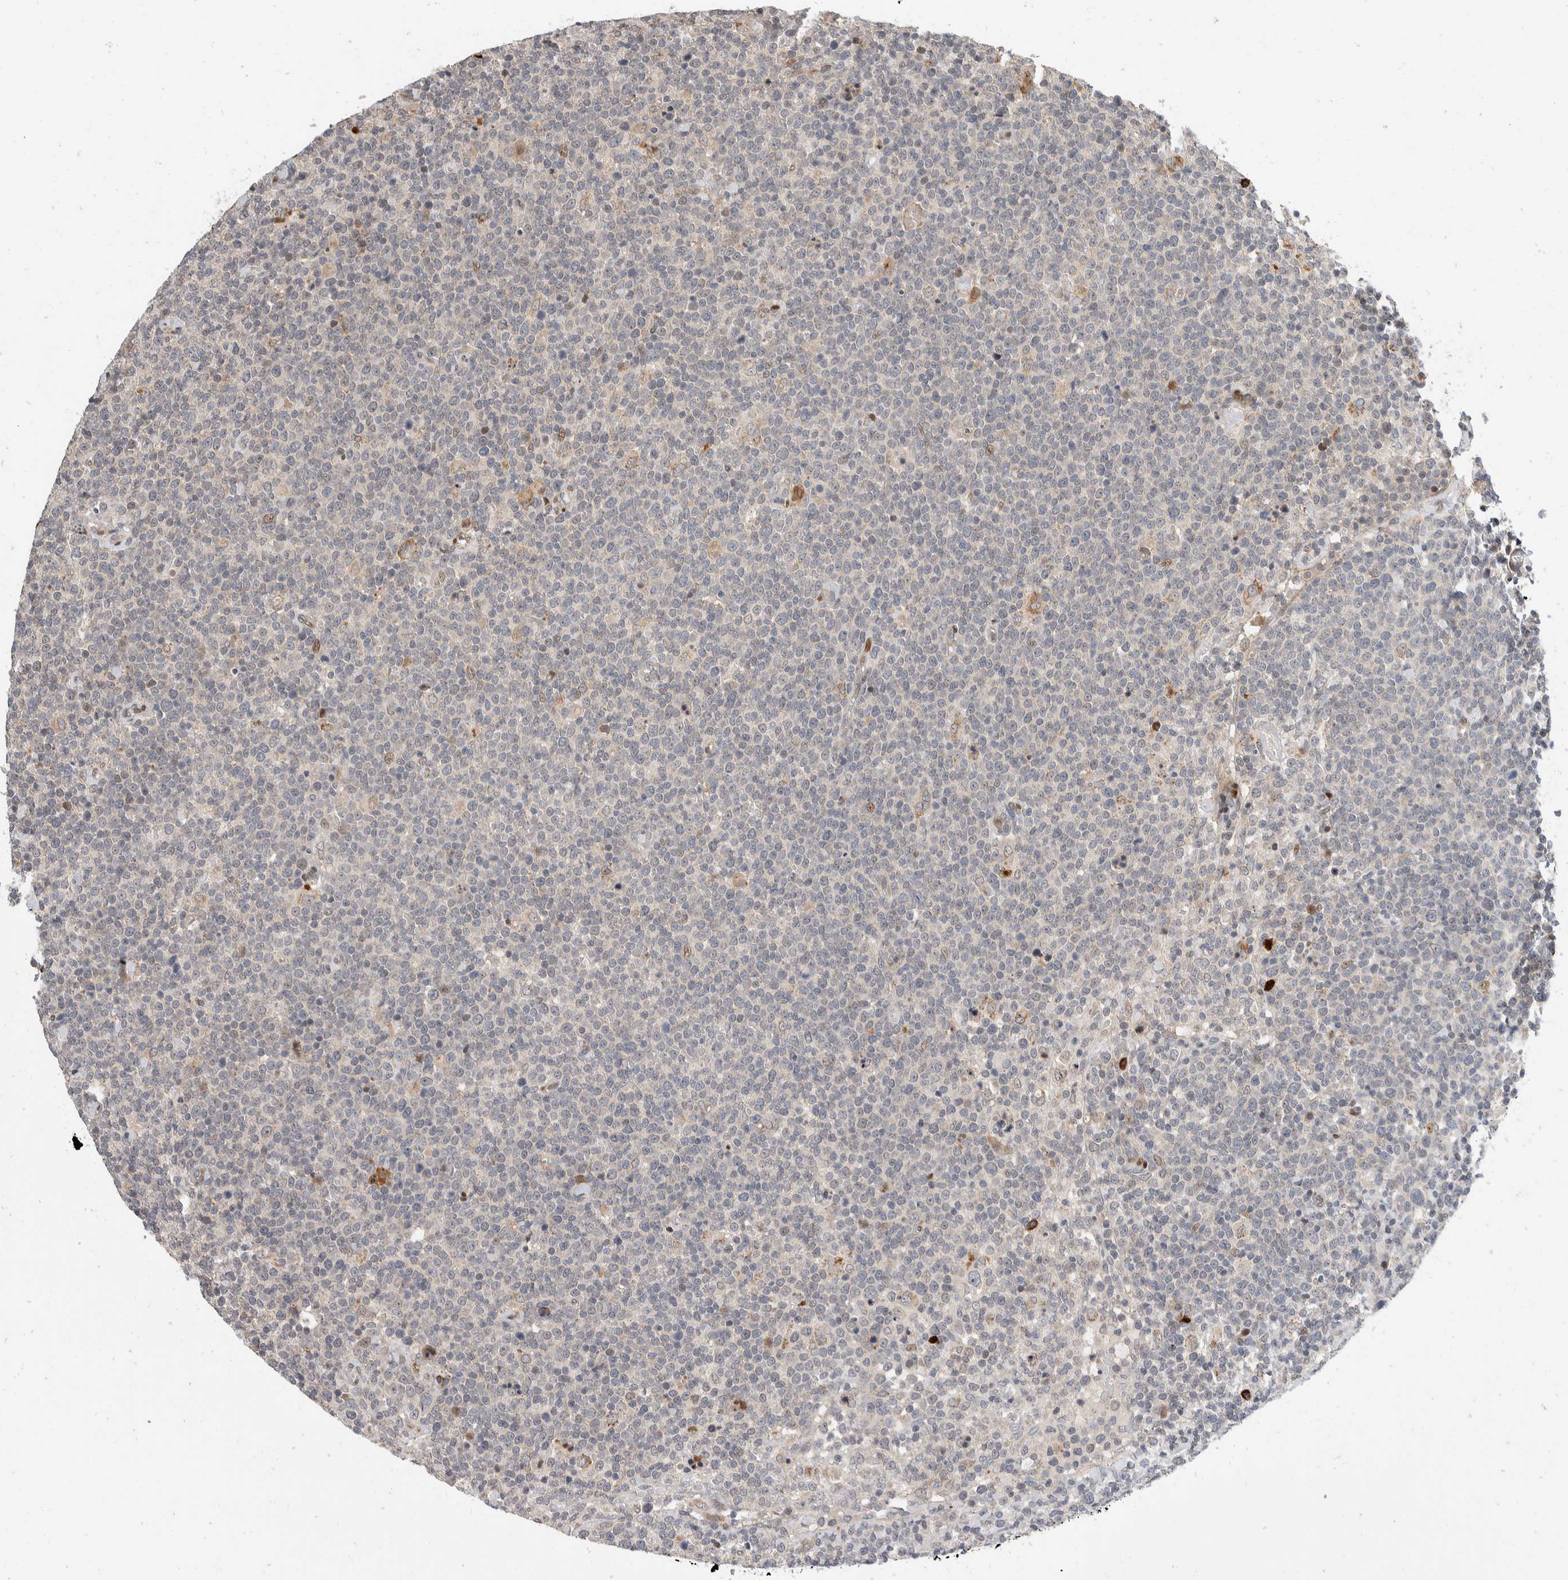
{"staining": {"intensity": "negative", "quantity": "none", "location": "none"}, "tissue": "lymphoma", "cell_type": "Tumor cells", "image_type": "cancer", "snomed": [{"axis": "morphology", "description": "Malignant lymphoma, non-Hodgkin's type, High grade"}, {"axis": "topography", "description": "Lymph node"}], "caption": "Tumor cells are negative for brown protein staining in high-grade malignant lymphoma, non-Hodgkin's type.", "gene": "ZNF703", "patient": {"sex": "male", "age": 61}}